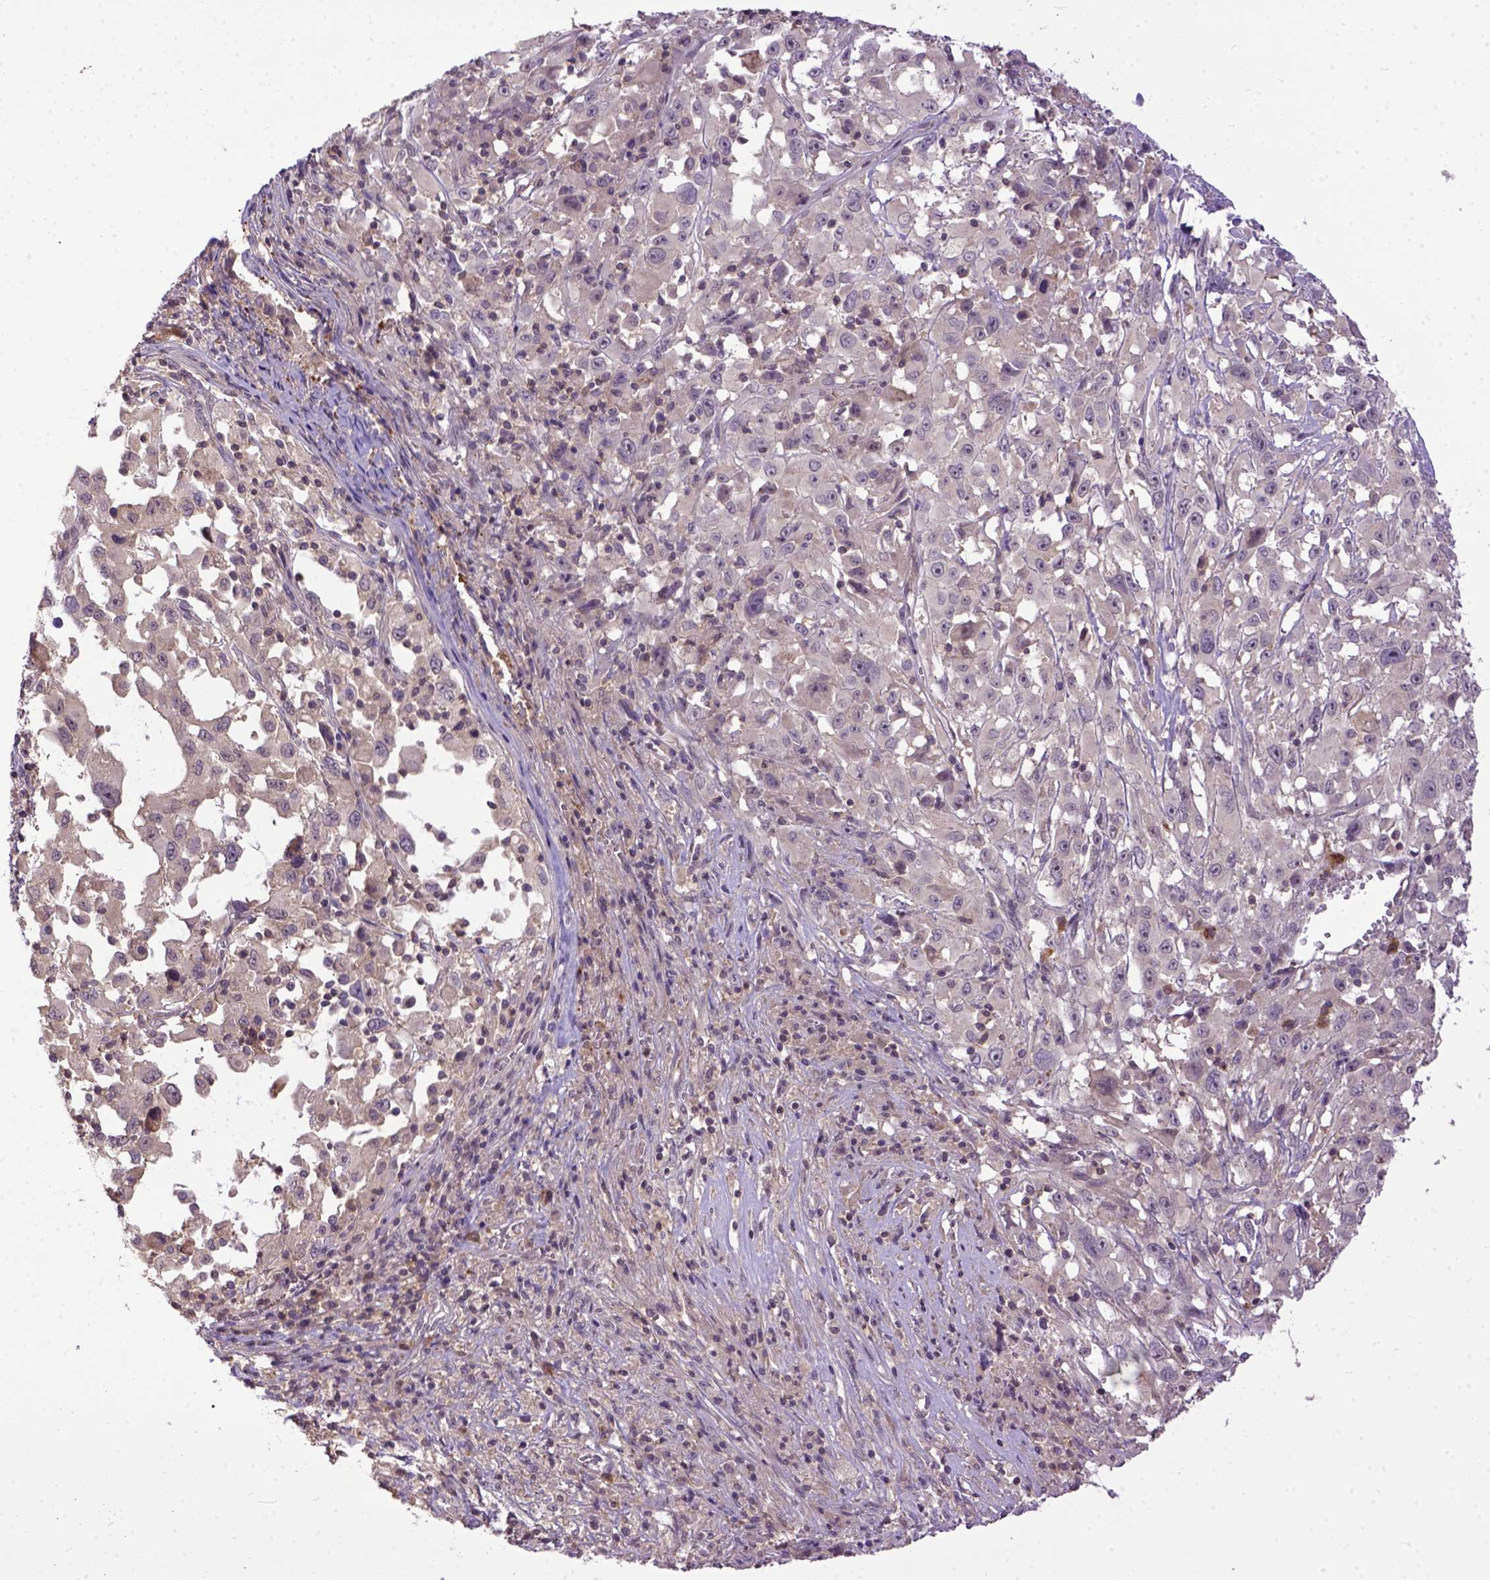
{"staining": {"intensity": "negative", "quantity": "none", "location": "none"}, "tissue": "melanoma", "cell_type": "Tumor cells", "image_type": "cancer", "snomed": [{"axis": "morphology", "description": "Malignant melanoma, Metastatic site"}, {"axis": "topography", "description": "Soft tissue"}], "caption": "Tumor cells are negative for protein expression in human melanoma. (Brightfield microscopy of DAB IHC at high magnification).", "gene": "CPNE1", "patient": {"sex": "male", "age": 50}}